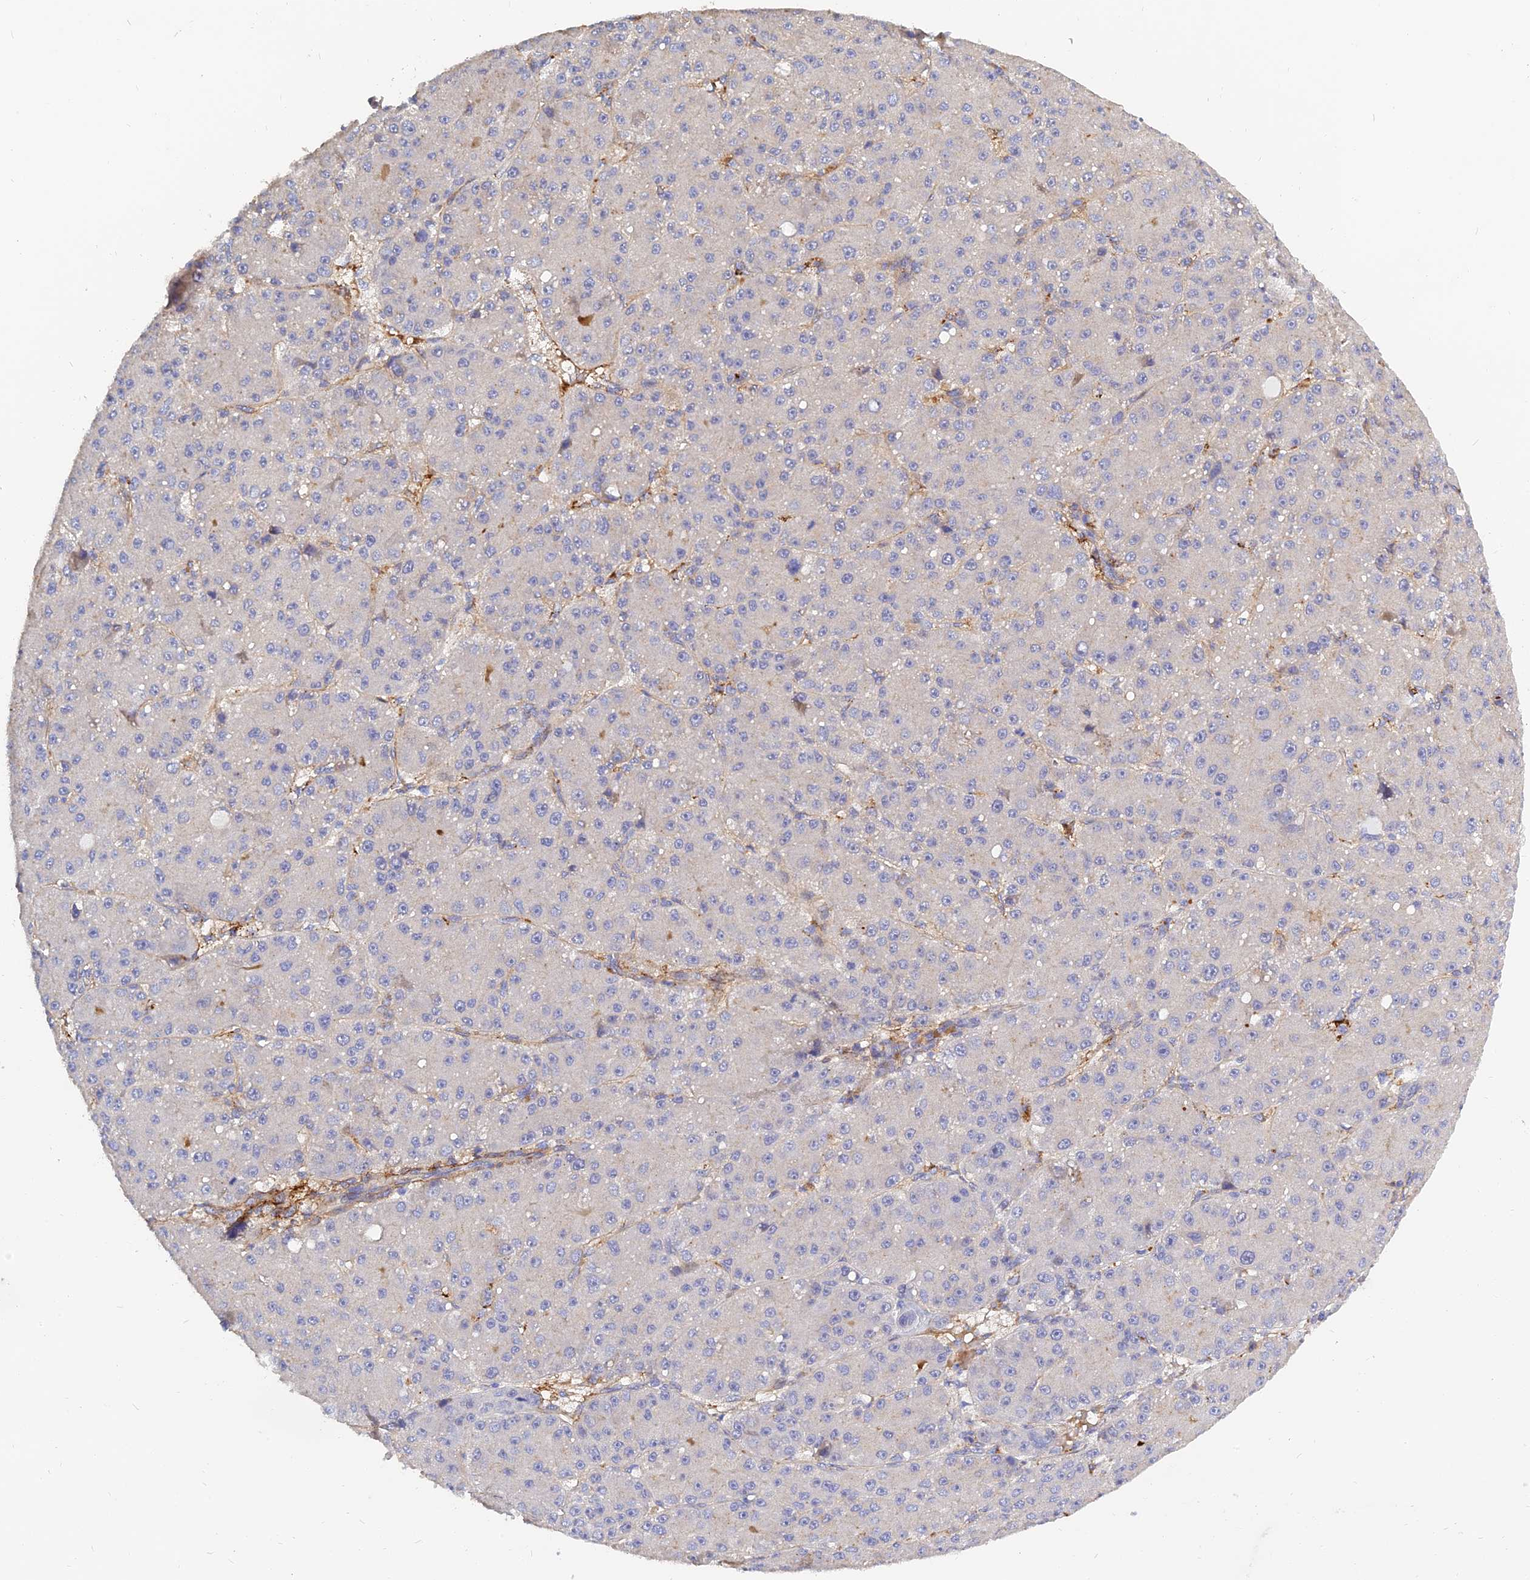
{"staining": {"intensity": "negative", "quantity": "none", "location": "none"}, "tissue": "liver cancer", "cell_type": "Tumor cells", "image_type": "cancer", "snomed": [{"axis": "morphology", "description": "Carcinoma, Hepatocellular, NOS"}, {"axis": "topography", "description": "Liver"}], "caption": "A high-resolution photomicrograph shows immunohistochemistry staining of liver hepatocellular carcinoma, which displays no significant staining in tumor cells. (Stains: DAB immunohistochemistry with hematoxylin counter stain, Microscopy: brightfield microscopy at high magnification).", "gene": "MRPL35", "patient": {"sex": "male", "age": 67}}